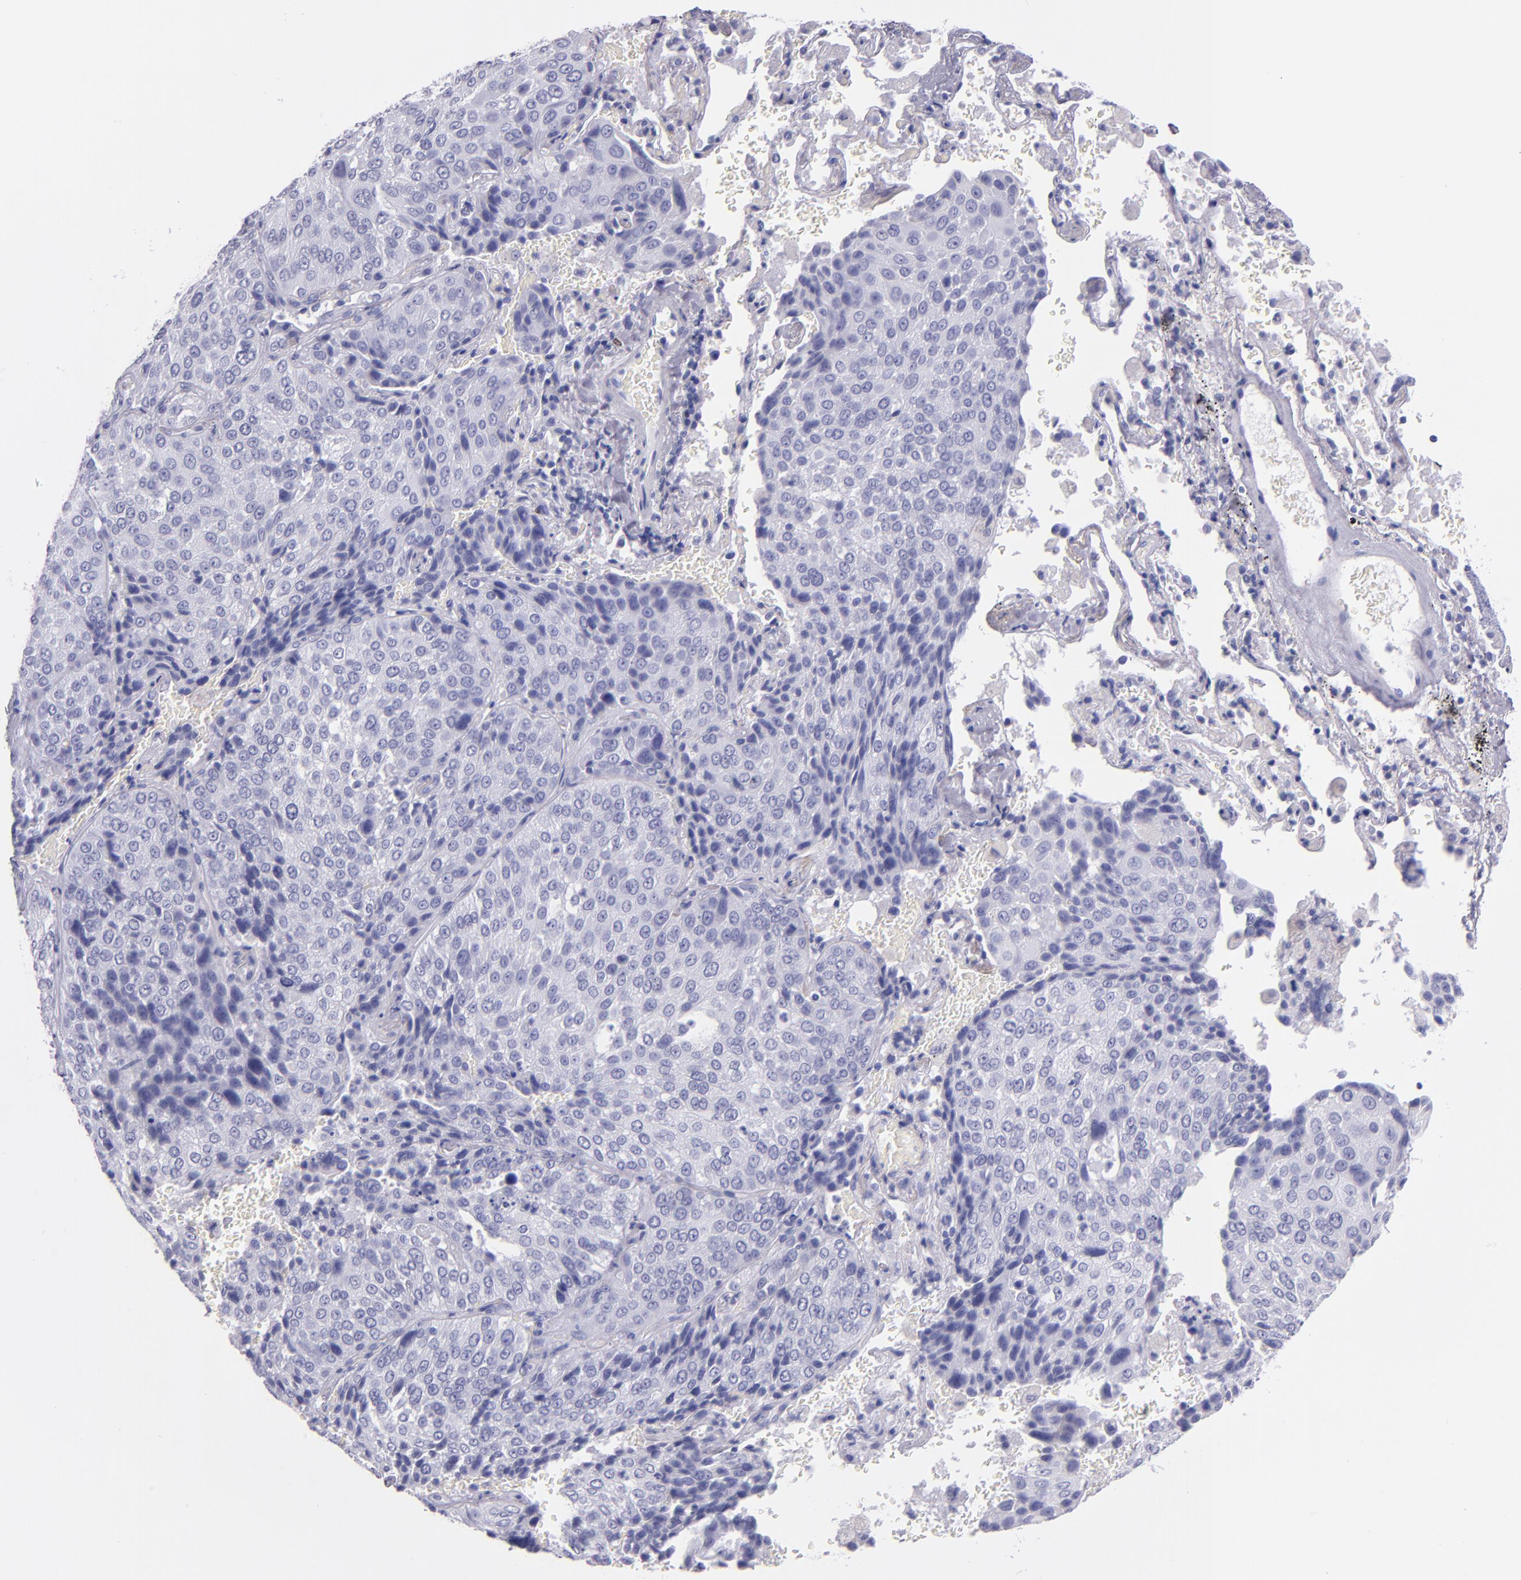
{"staining": {"intensity": "negative", "quantity": "none", "location": "none"}, "tissue": "lung cancer", "cell_type": "Tumor cells", "image_type": "cancer", "snomed": [{"axis": "morphology", "description": "Squamous cell carcinoma, NOS"}, {"axis": "topography", "description": "Lung"}], "caption": "Immunohistochemistry (IHC) of lung squamous cell carcinoma exhibits no positivity in tumor cells.", "gene": "IRF4", "patient": {"sex": "male", "age": 54}}